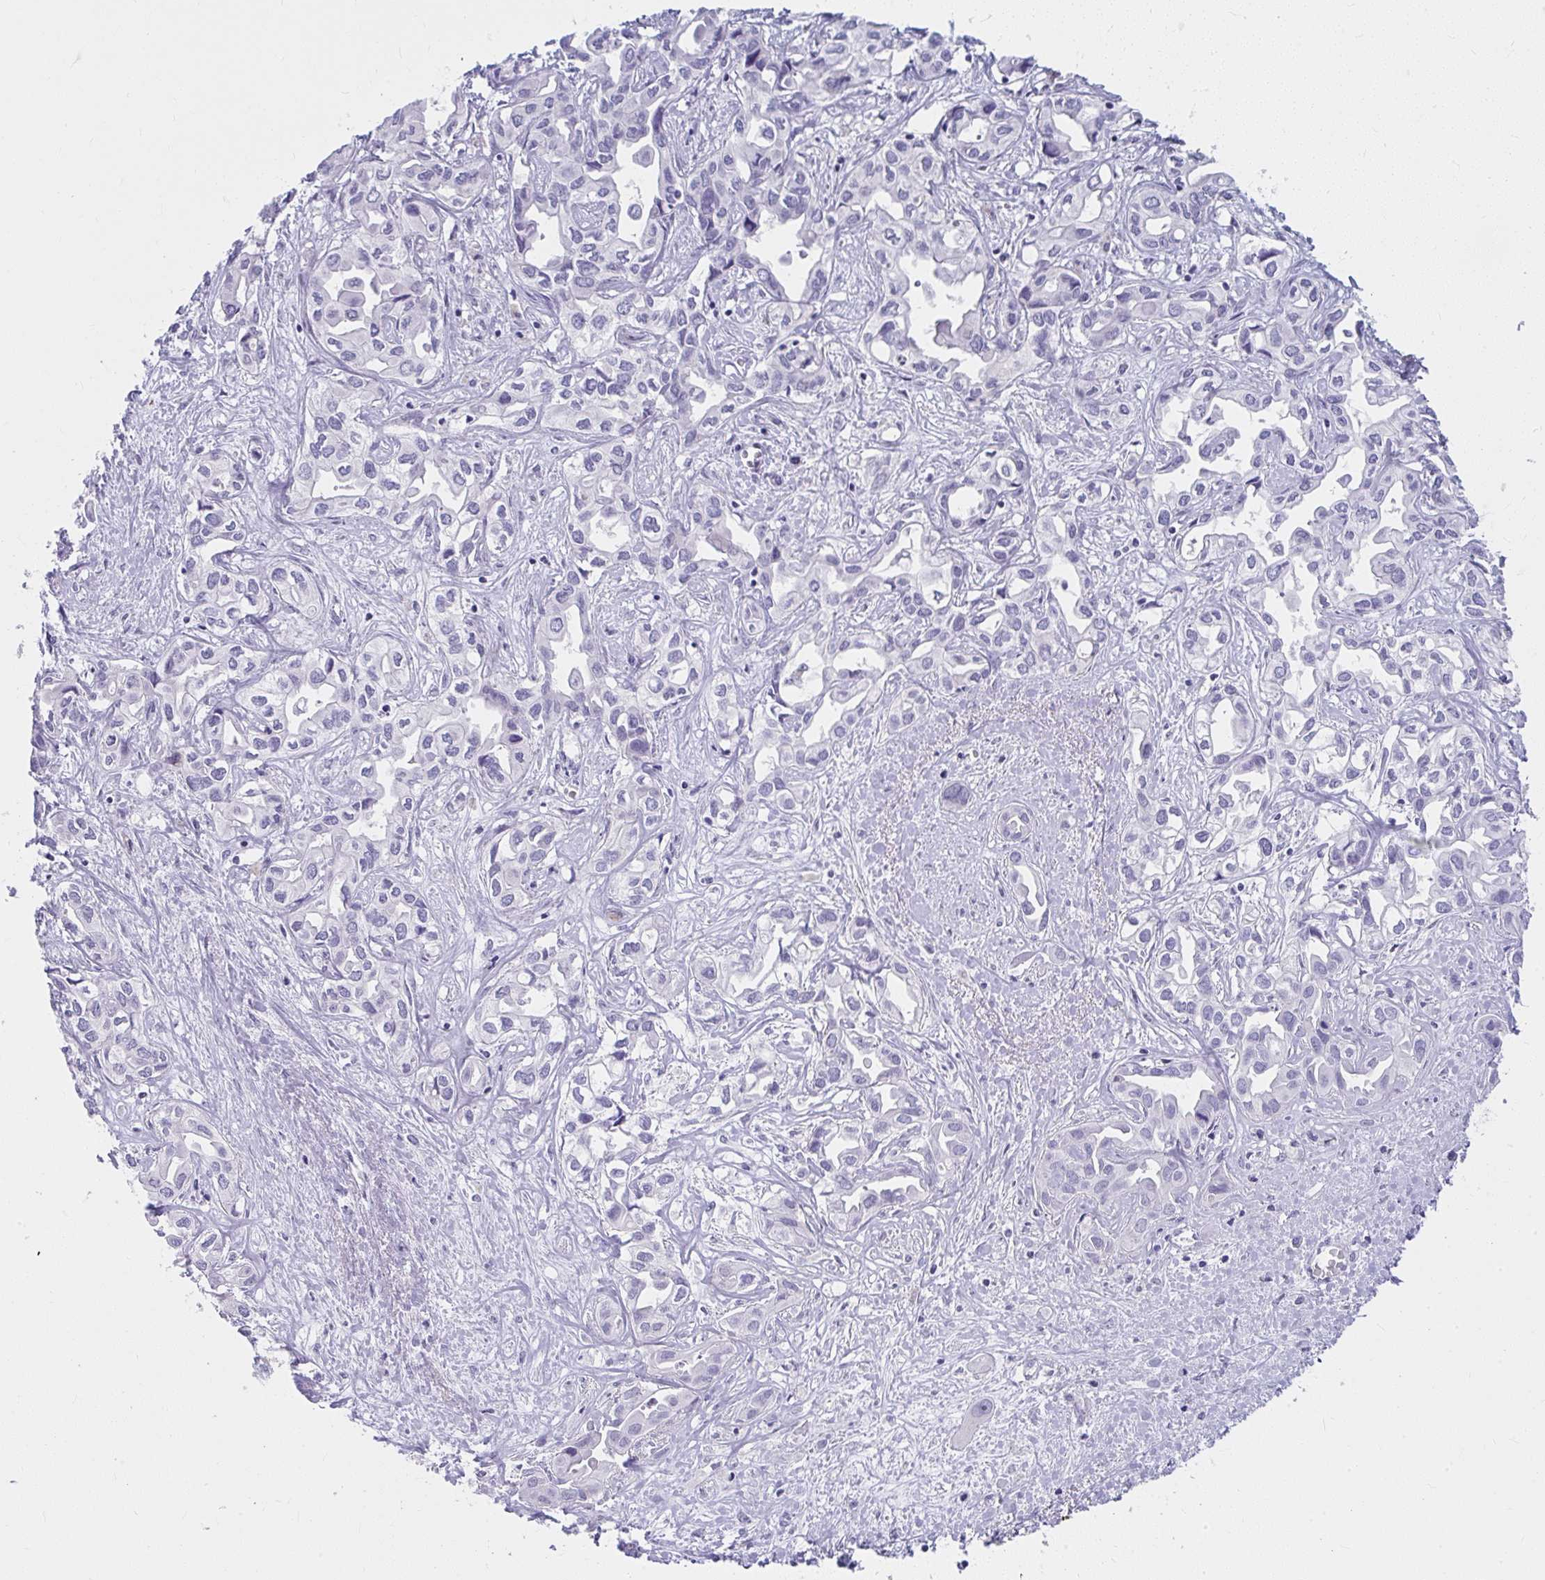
{"staining": {"intensity": "negative", "quantity": "none", "location": "none"}, "tissue": "liver cancer", "cell_type": "Tumor cells", "image_type": "cancer", "snomed": [{"axis": "morphology", "description": "Cholangiocarcinoma"}, {"axis": "topography", "description": "Liver"}], "caption": "High magnification brightfield microscopy of liver cancer (cholangiocarcinoma) stained with DAB (brown) and counterstained with hematoxylin (blue): tumor cells show no significant expression.", "gene": "UGT3A2", "patient": {"sex": "female", "age": 64}}